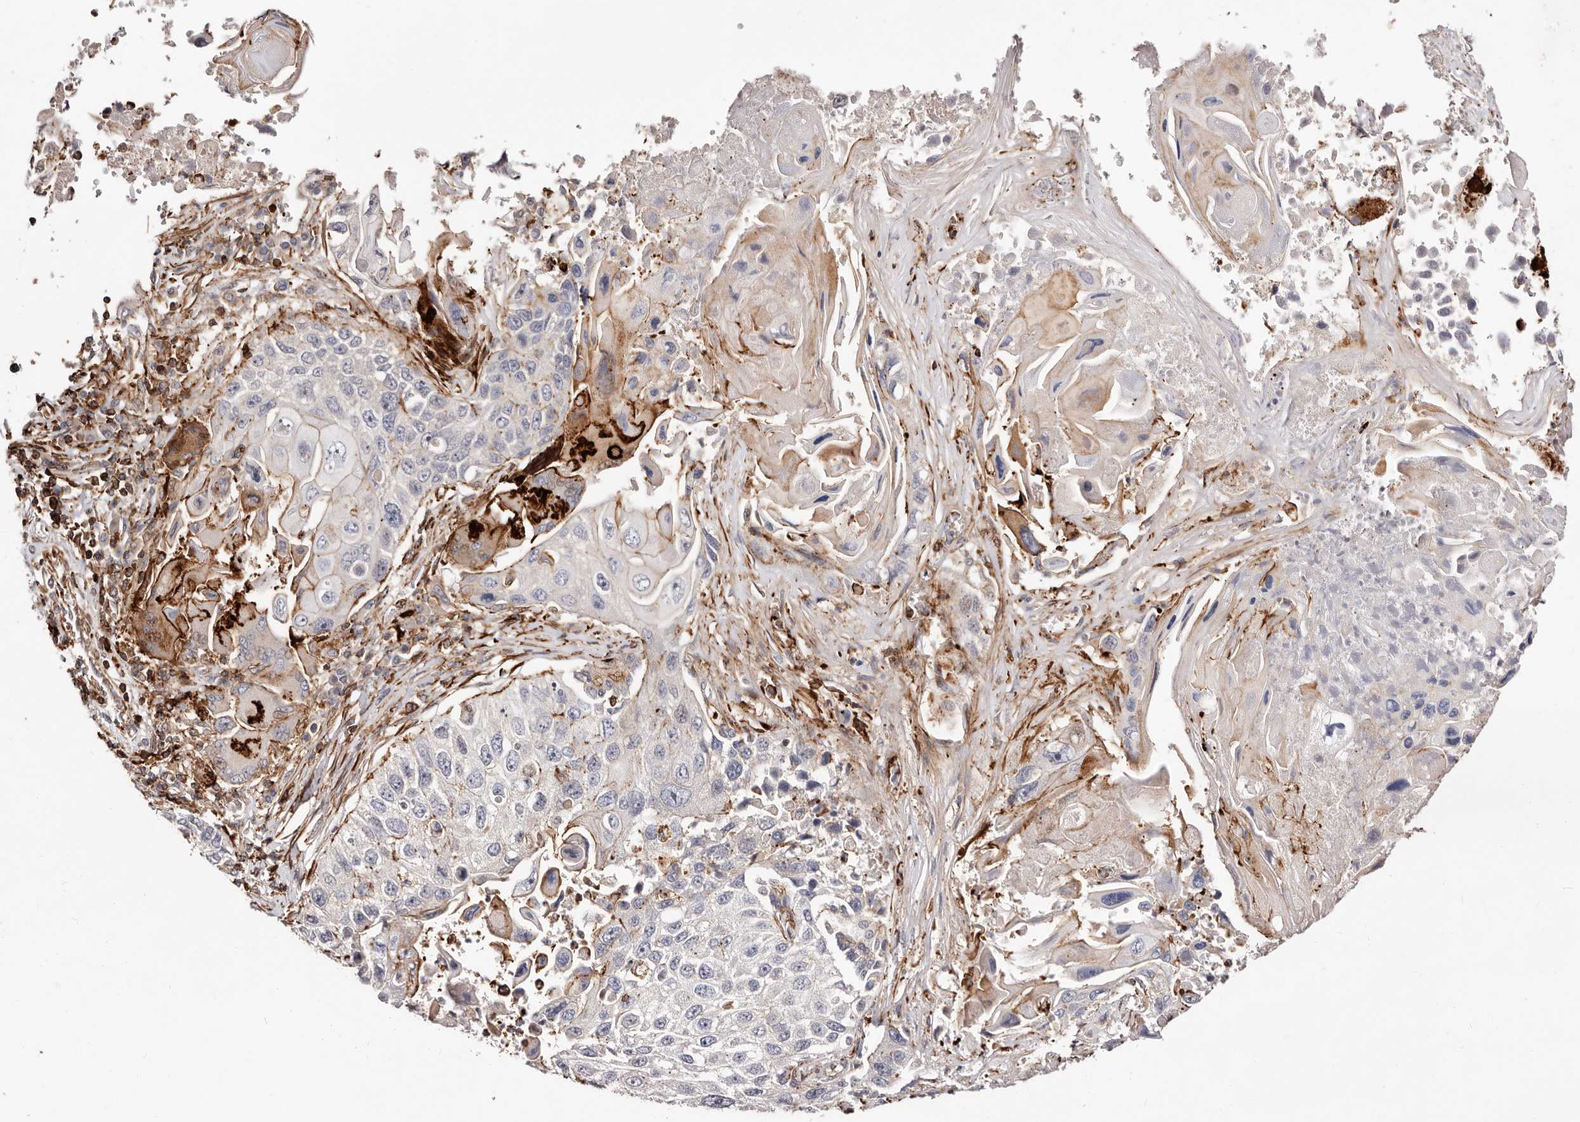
{"staining": {"intensity": "moderate", "quantity": "<25%", "location": "cytoplasmic/membranous"}, "tissue": "lung cancer", "cell_type": "Tumor cells", "image_type": "cancer", "snomed": [{"axis": "morphology", "description": "Squamous cell carcinoma, NOS"}, {"axis": "topography", "description": "Lung"}], "caption": "The image demonstrates staining of lung cancer (squamous cell carcinoma), revealing moderate cytoplasmic/membranous protein positivity (brown color) within tumor cells.", "gene": "PTPN22", "patient": {"sex": "male", "age": 61}}